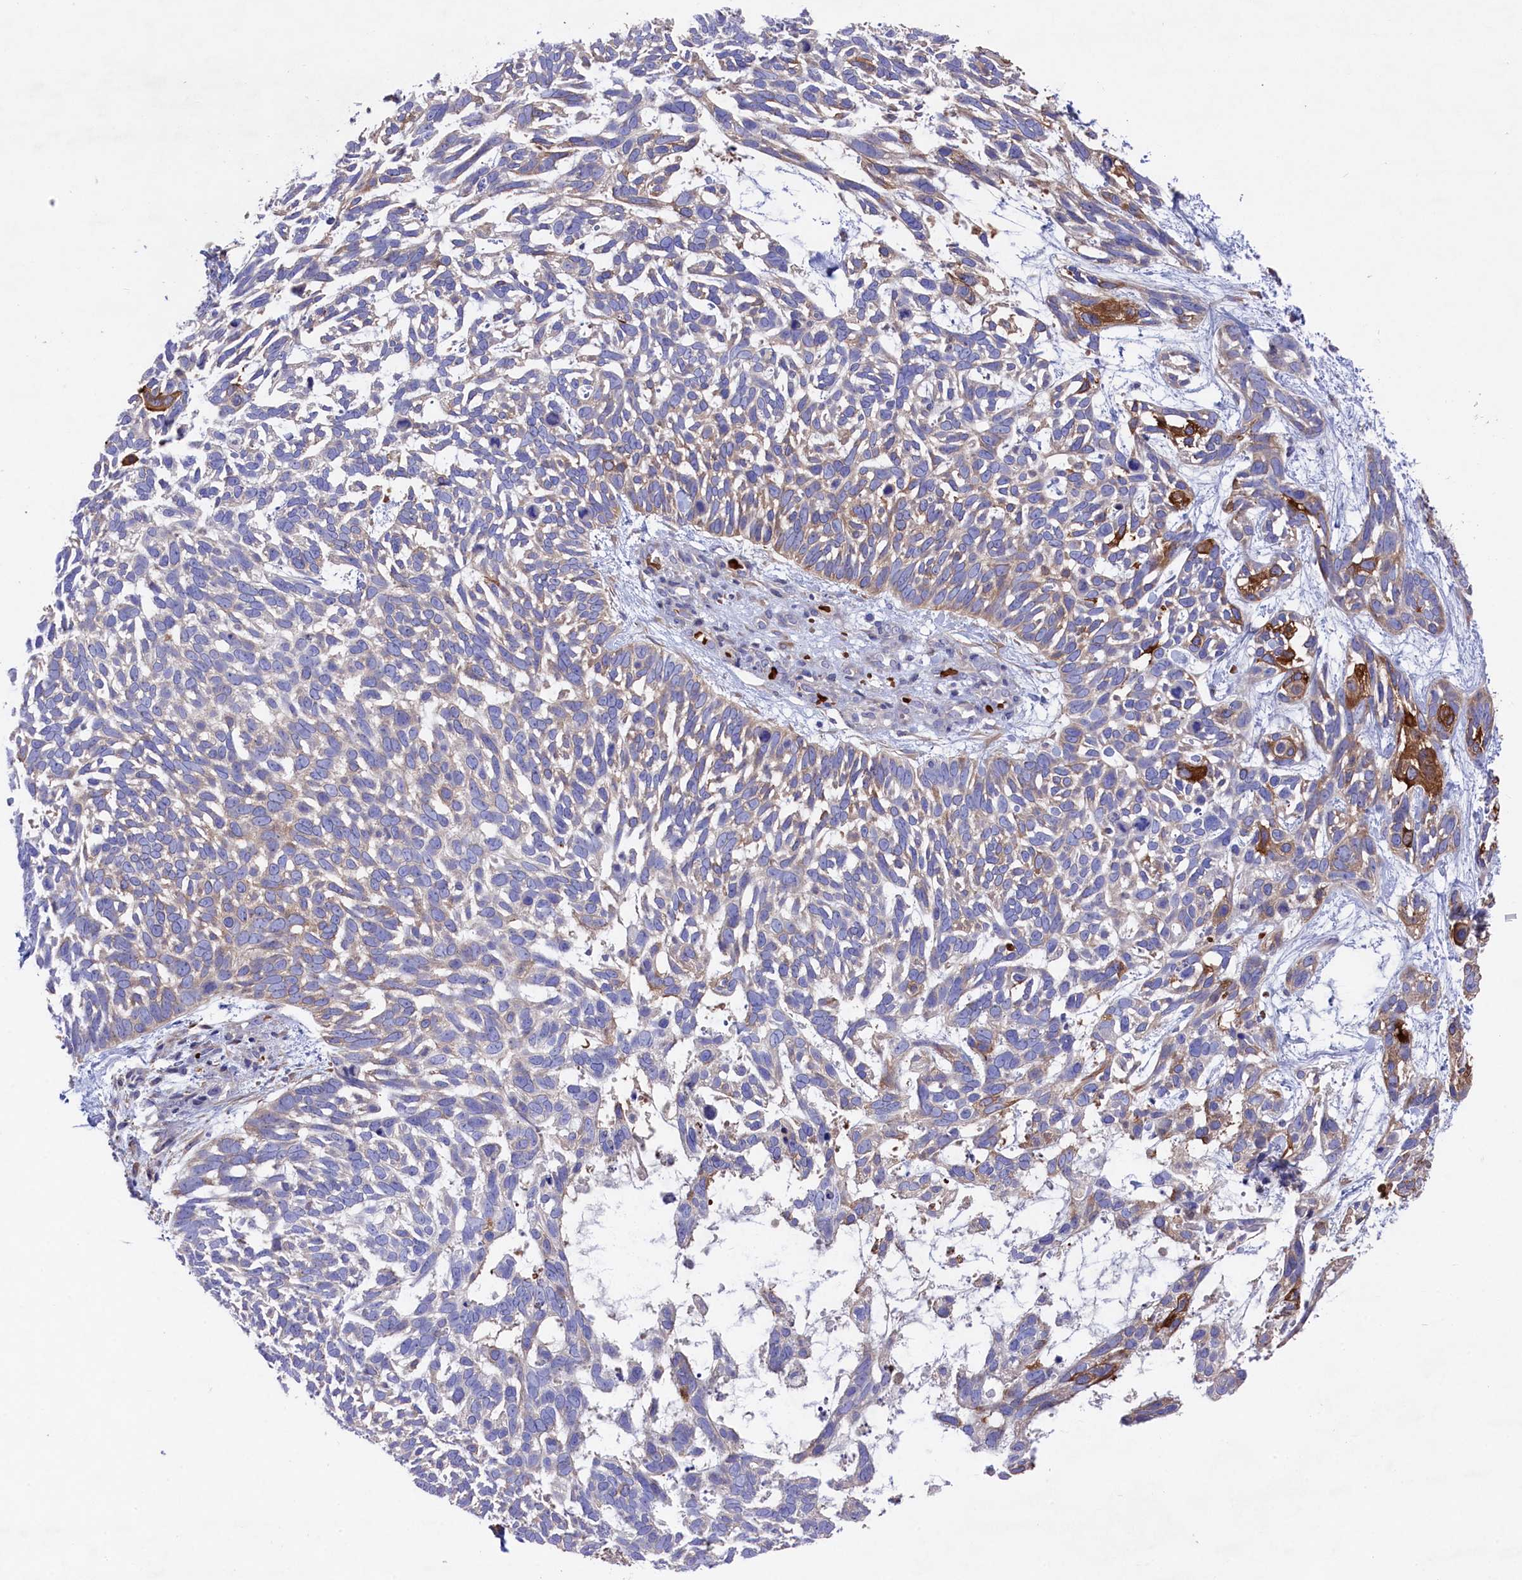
{"staining": {"intensity": "weak", "quantity": "<25%", "location": "cytoplasmic/membranous"}, "tissue": "skin cancer", "cell_type": "Tumor cells", "image_type": "cancer", "snomed": [{"axis": "morphology", "description": "Basal cell carcinoma"}, {"axis": "topography", "description": "Skin"}], "caption": "Protein analysis of basal cell carcinoma (skin) displays no significant positivity in tumor cells. (Immunohistochemistry, brightfield microscopy, high magnification).", "gene": "LHFPL4", "patient": {"sex": "male", "age": 88}}